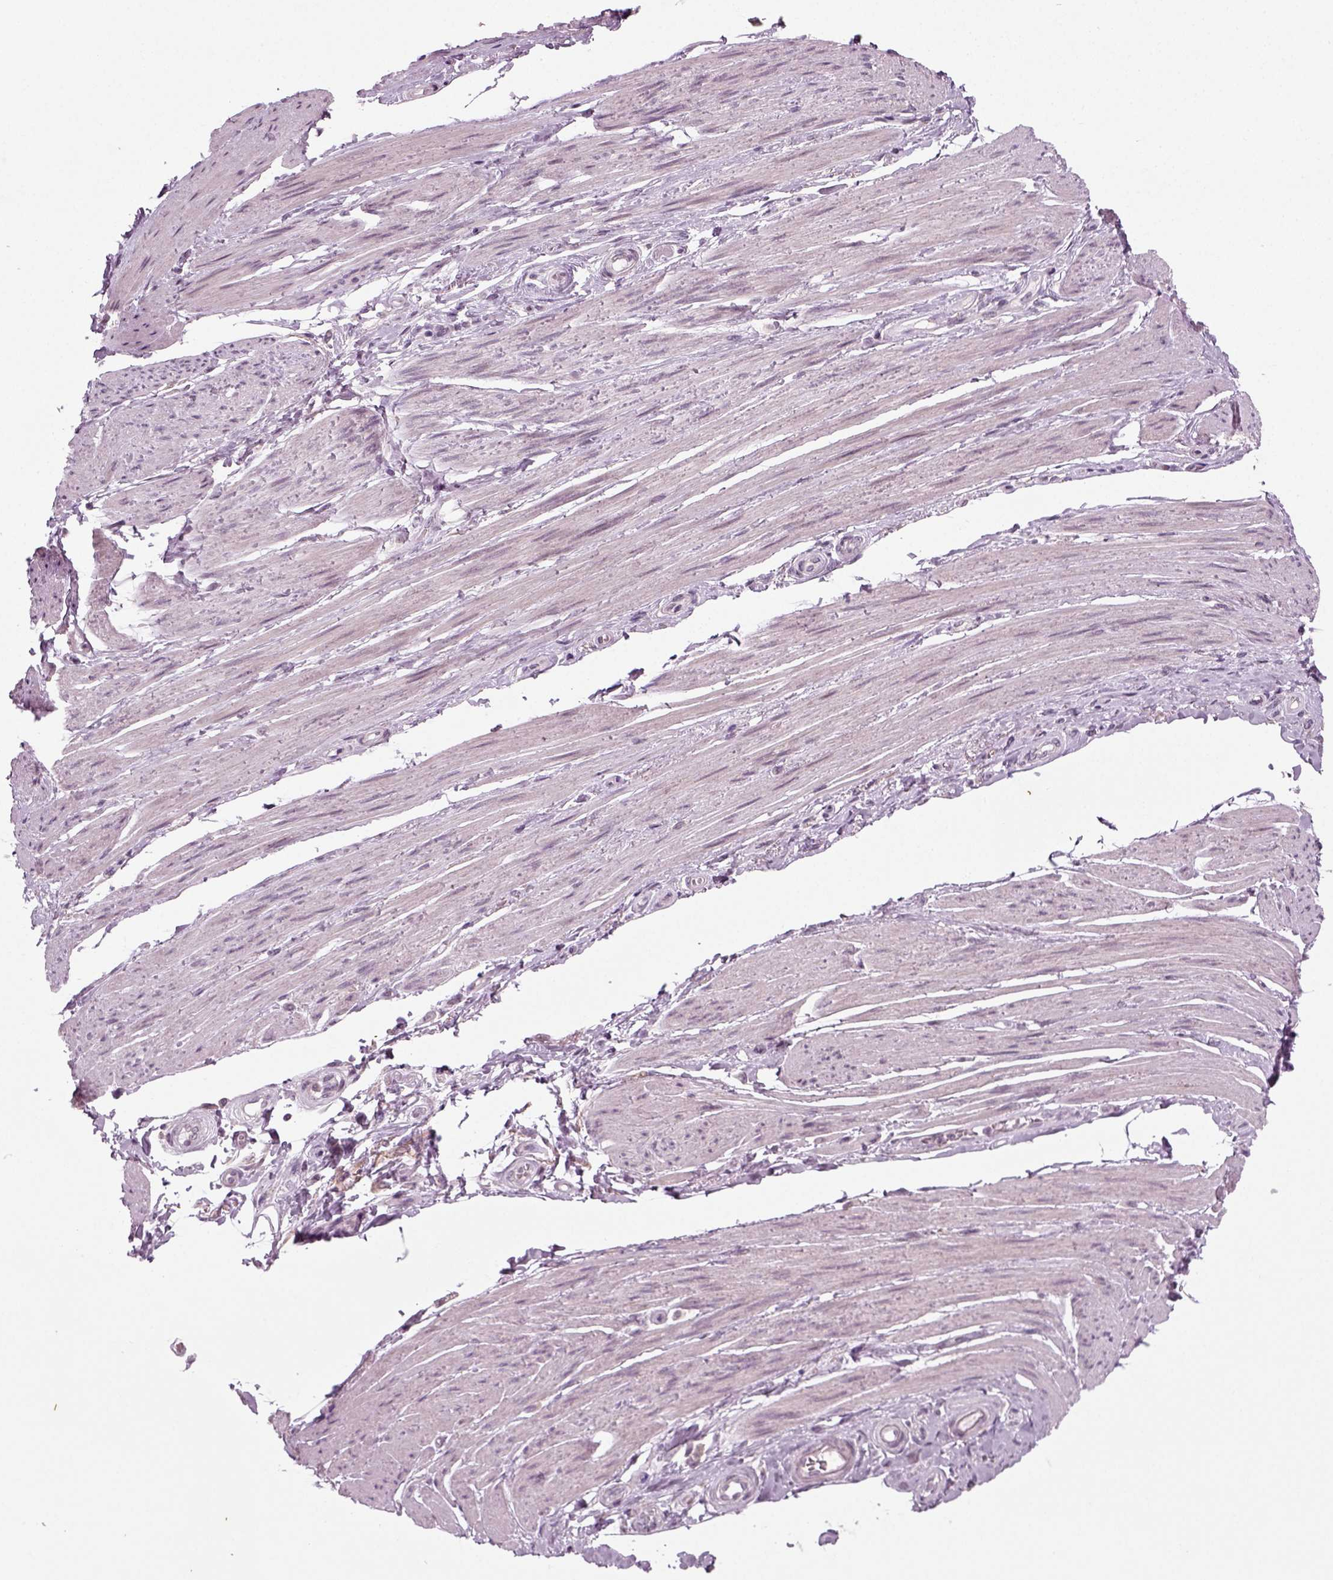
{"staining": {"intensity": "negative", "quantity": "none", "location": "none"}, "tissue": "skeletal muscle", "cell_type": "Myocytes", "image_type": "normal", "snomed": [{"axis": "morphology", "description": "Normal tissue, NOS"}, {"axis": "topography", "description": "Skeletal muscle"}, {"axis": "topography", "description": "Anal"}, {"axis": "topography", "description": "Peripheral nerve tissue"}], "caption": "High magnification brightfield microscopy of normal skeletal muscle stained with DAB (3,3'-diaminobenzidine) (brown) and counterstained with hematoxylin (blue): myocytes show no significant expression. (DAB (3,3'-diaminobenzidine) immunohistochemistry, high magnification).", "gene": "SYNGAP1", "patient": {"sex": "male", "age": 53}}